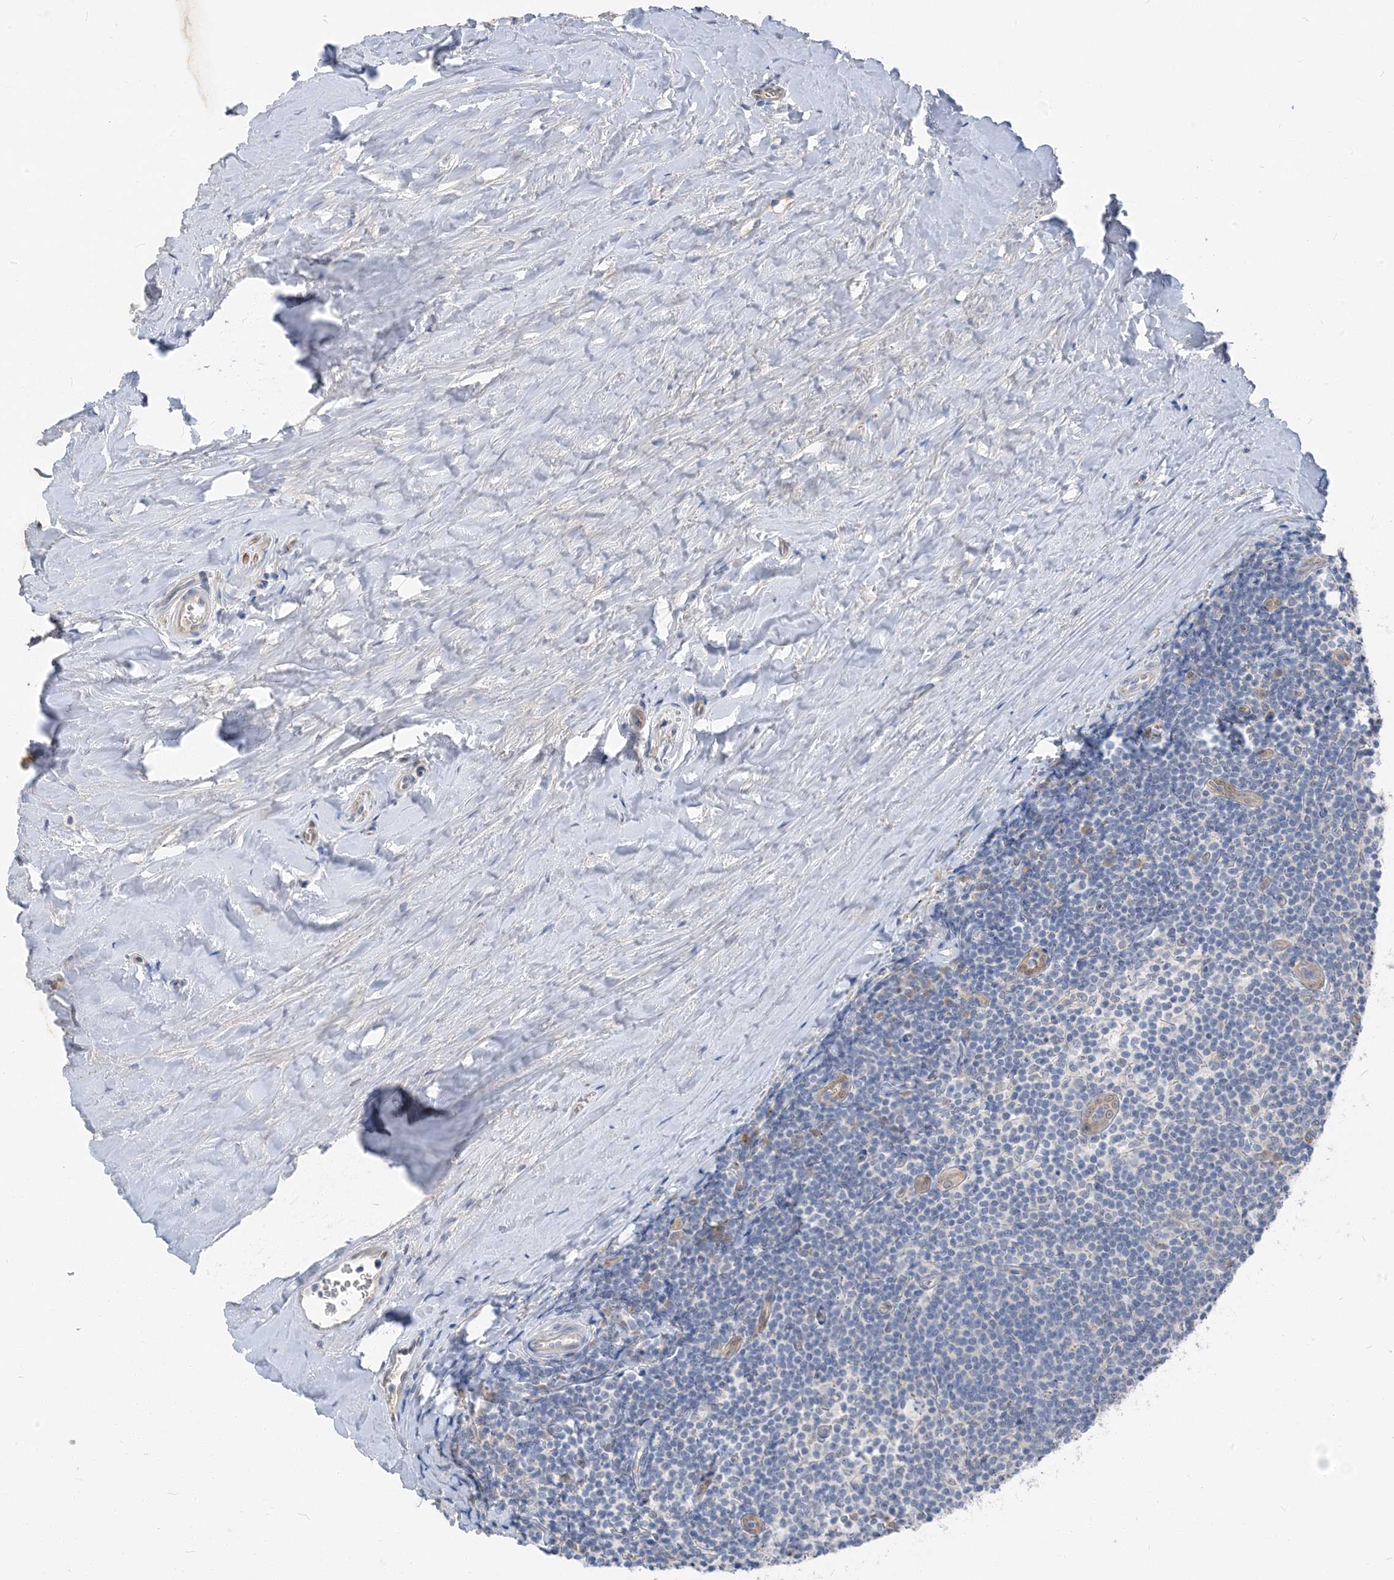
{"staining": {"intensity": "negative", "quantity": "none", "location": "none"}, "tissue": "tonsil", "cell_type": "Germinal center cells", "image_type": "normal", "snomed": [{"axis": "morphology", "description": "Normal tissue, NOS"}, {"axis": "topography", "description": "Tonsil"}], "caption": "Human tonsil stained for a protein using immunohistochemistry displays no expression in germinal center cells.", "gene": "NCOA7", "patient": {"sex": "male", "age": 27}}